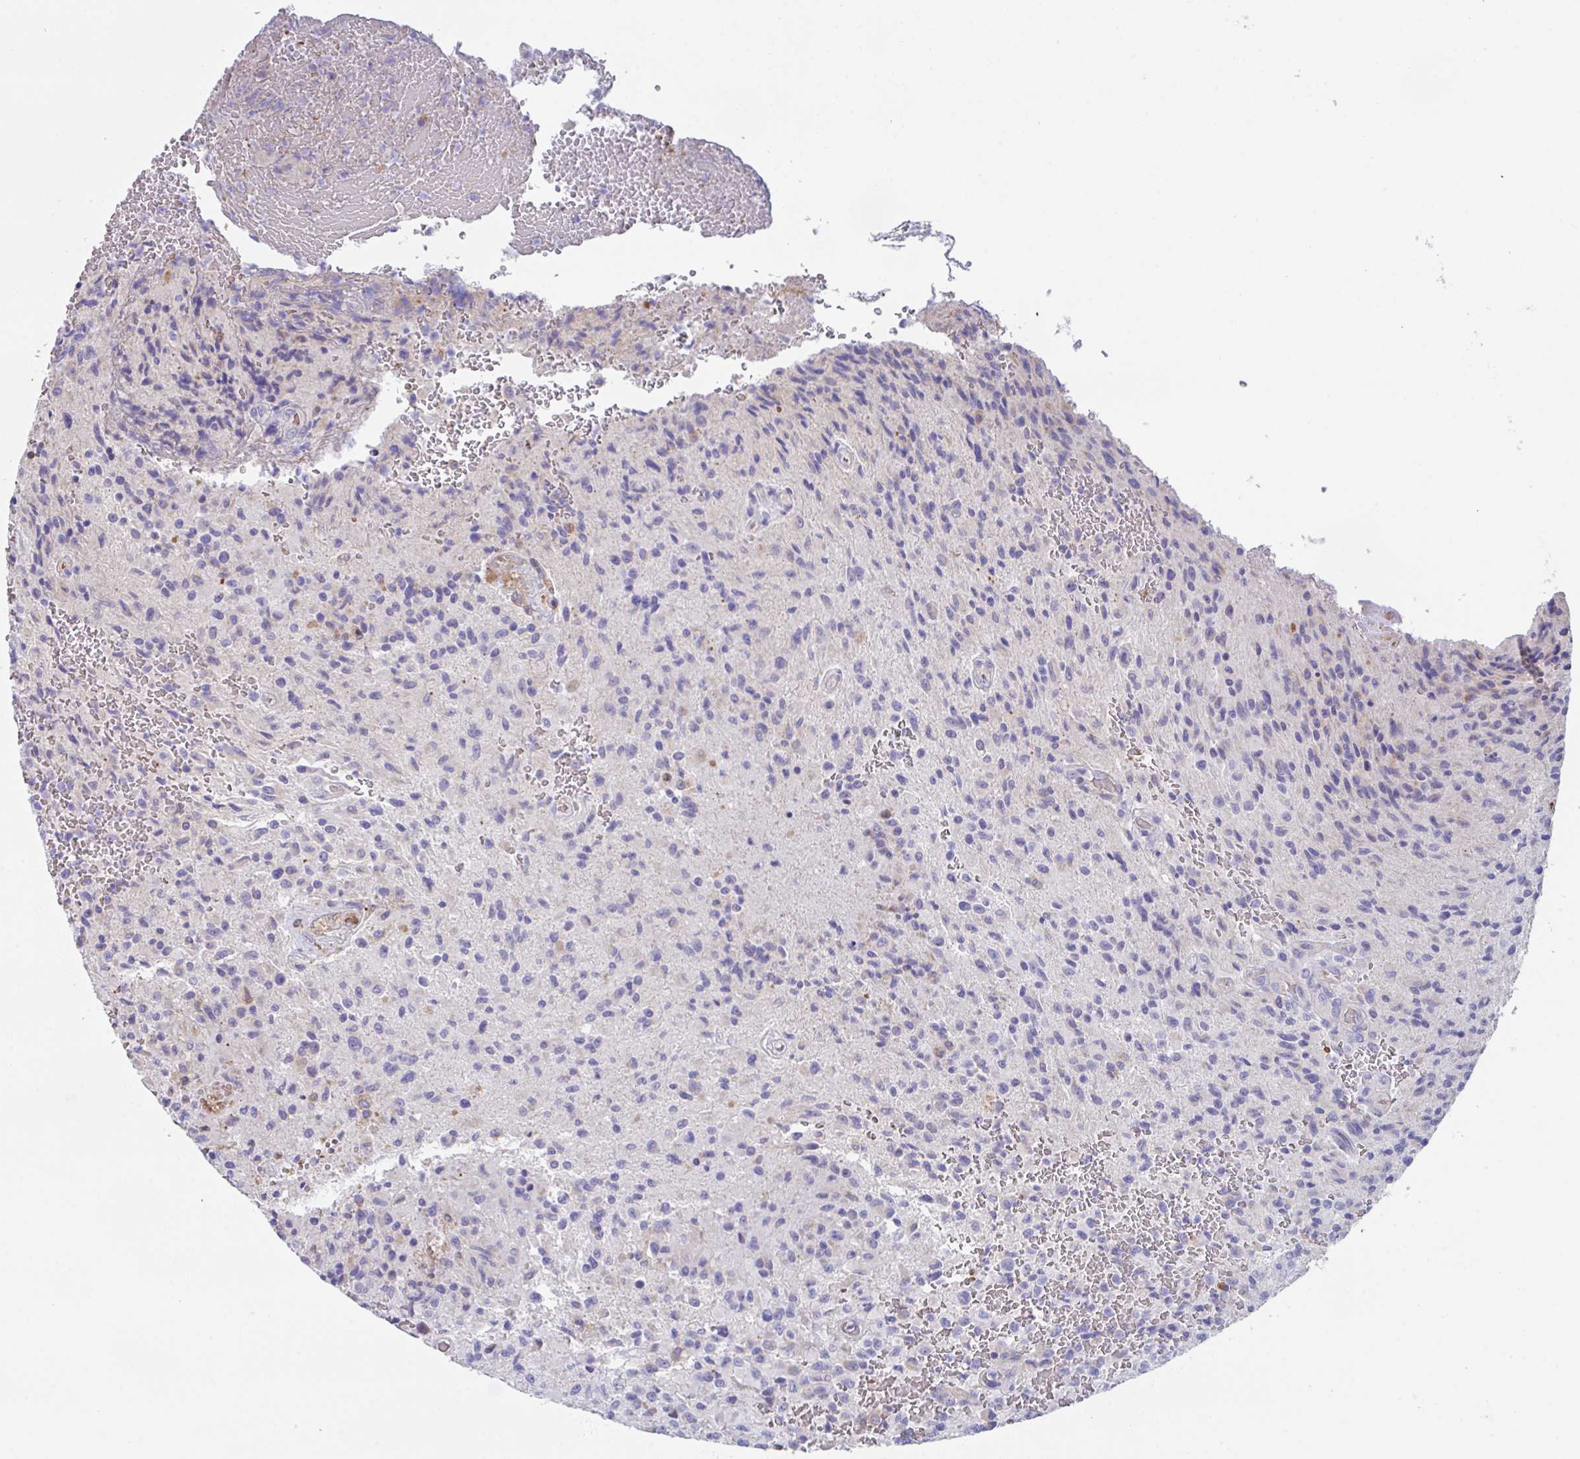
{"staining": {"intensity": "negative", "quantity": "none", "location": "none"}, "tissue": "glioma", "cell_type": "Tumor cells", "image_type": "cancer", "snomed": [{"axis": "morphology", "description": "Normal tissue, NOS"}, {"axis": "morphology", "description": "Glioma, malignant, High grade"}, {"axis": "topography", "description": "Cerebral cortex"}], "caption": "Immunohistochemical staining of human glioma reveals no significant positivity in tumor cells.", "gene": "TFAP2C", "patient": {"sex": "male", "age": 56}}